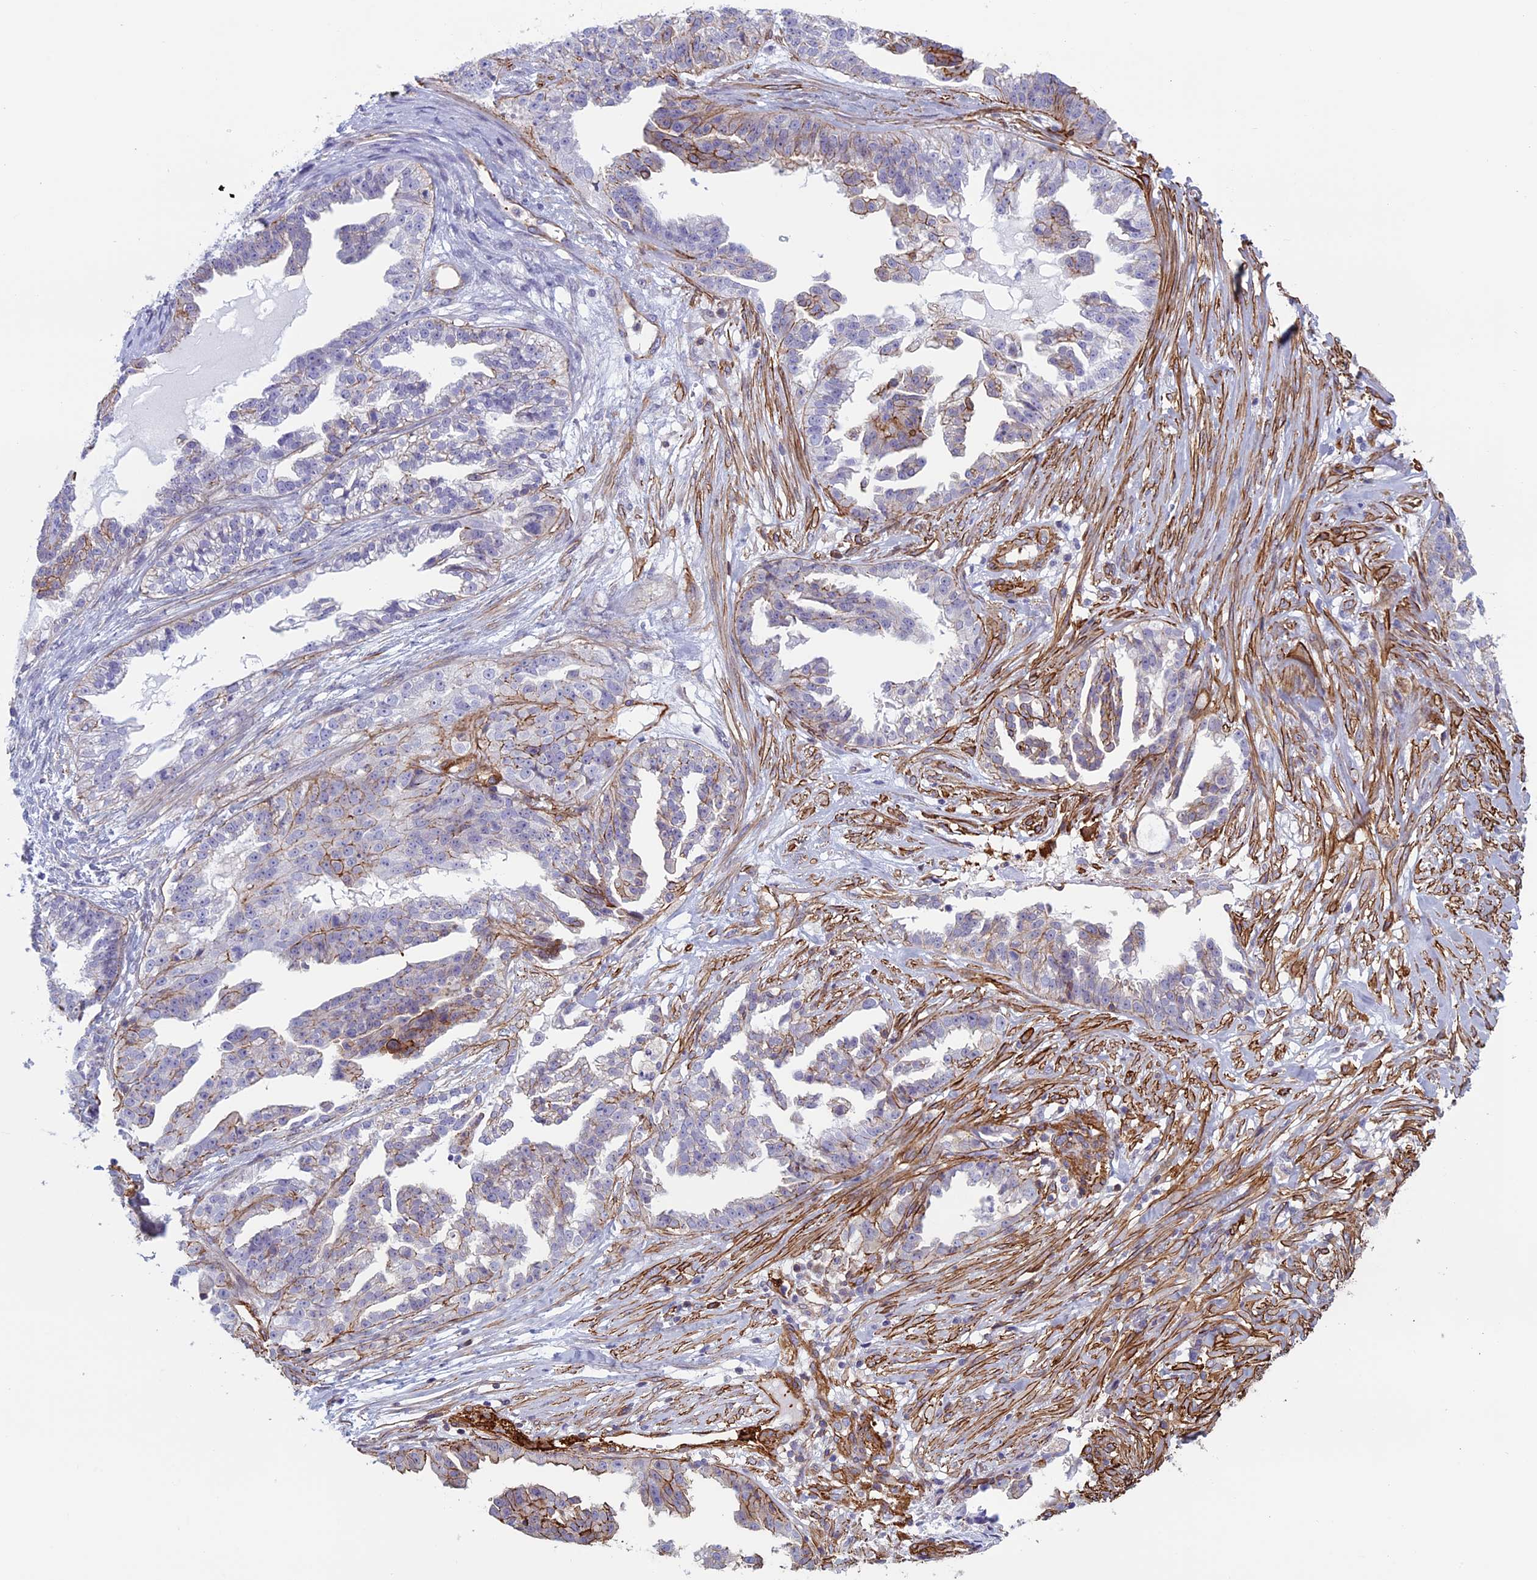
{"staining": {"intensity": "moderate", "quantity": "<25%", "location": "cytoplasmic/membranous"}, "tissue": "ovarian cancer", "cell_type": "Tumor cells", "image_type": "cancer", "snomed": [{"axis": "morphology", "description": "Cystadenocarcinoma, serous, NOS"}, {"axis": "topography", "description": "Ovary"}], "caption": "IHC micrograph of neoplastic tissue: ovarian cancer stained using IHC reveals low levels of moderate protein expression localized specifically in the cytoplasmic/membranous of tumor cells, appearing as a cytoplasmic/membranous brown color.", "gene": "ANGPTL2", "patient": {"sex": "female", "age": 58}}